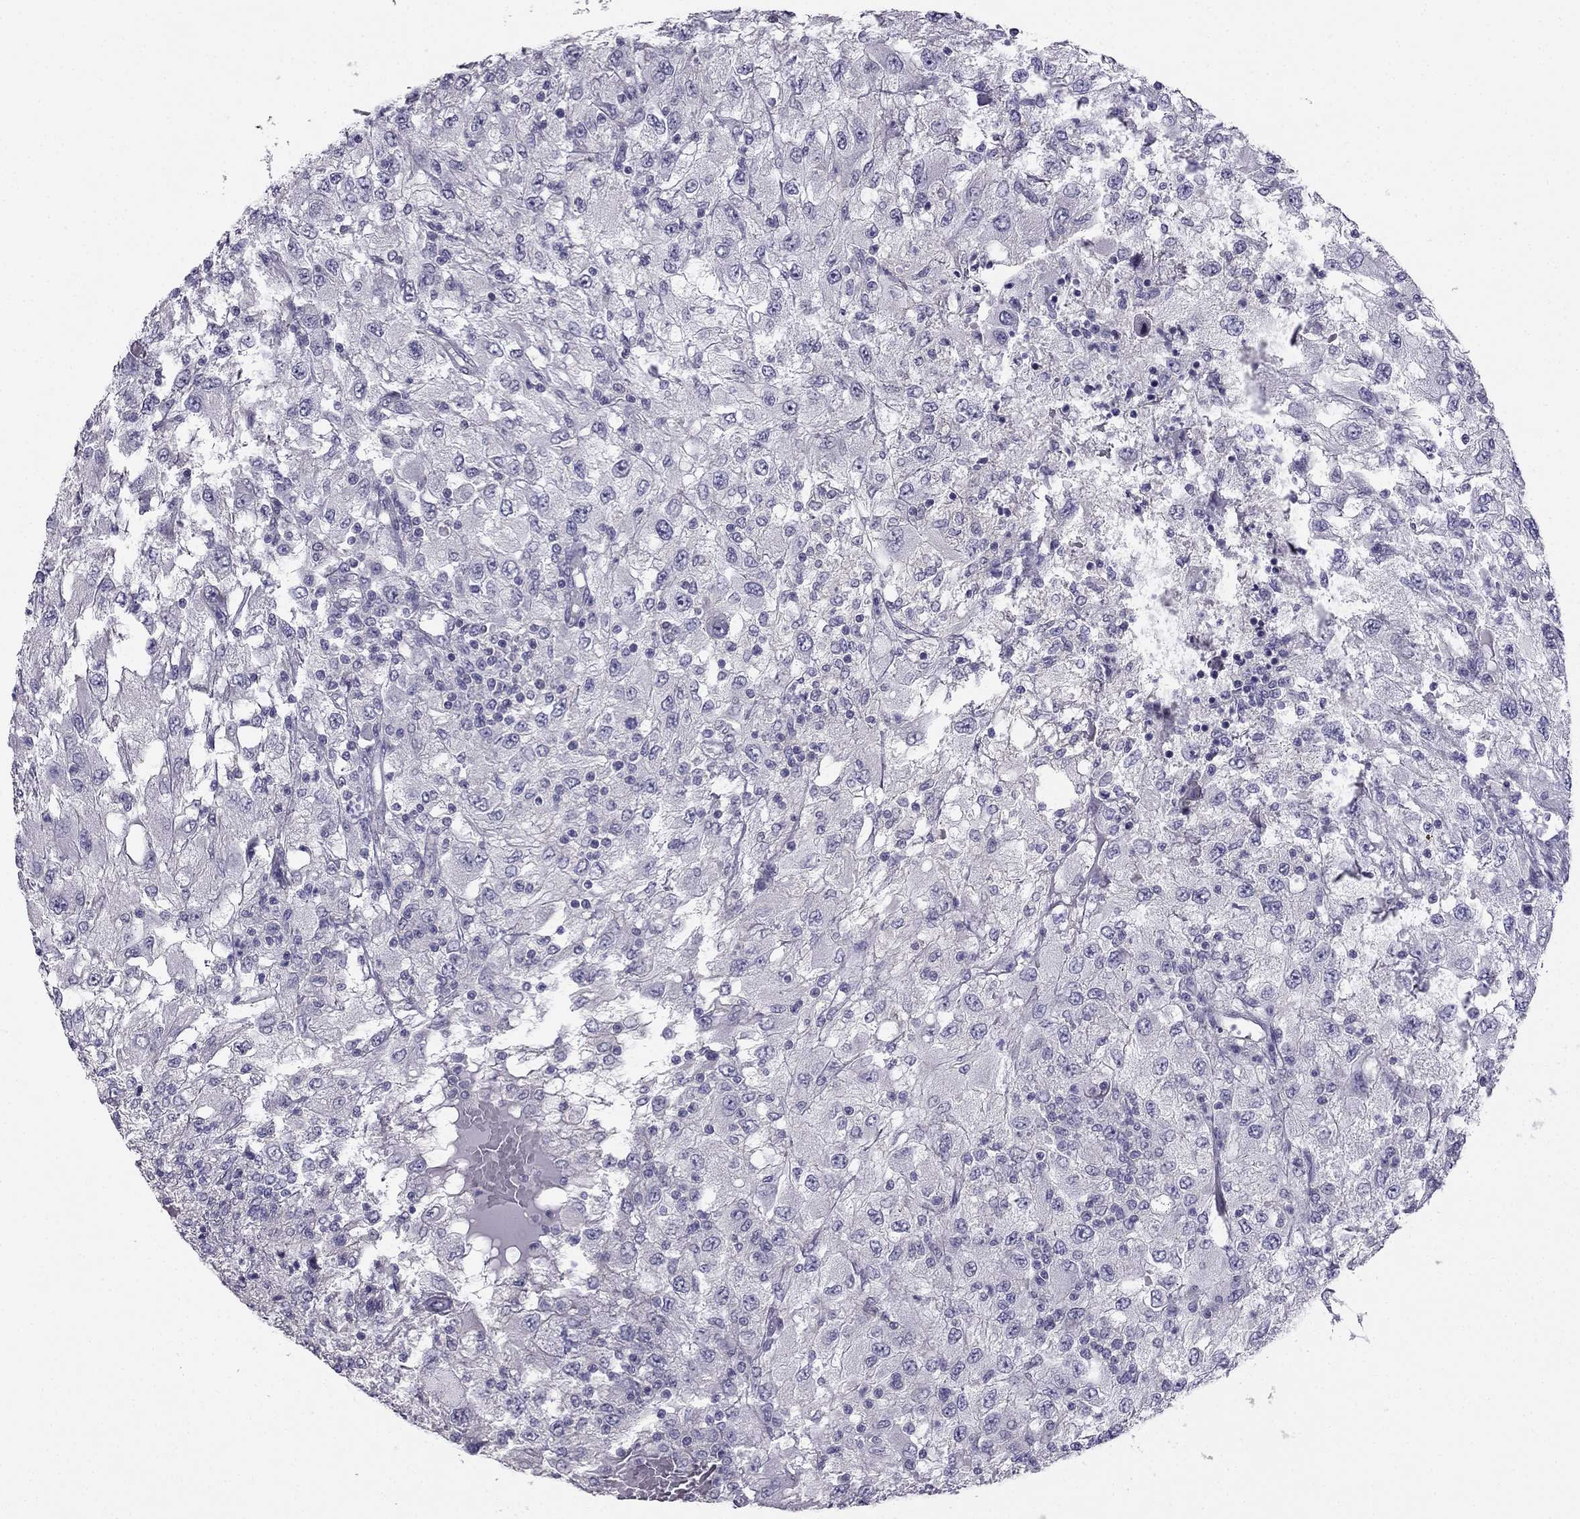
{"staining": {"intensity": "negative", "quantity": "none", "location": "none"}, "tissue": "renal cancer", "cell_type": "Tumor cells", "image_type": "cancer", "snomed": [{"axis": "morphology", "description": "Adenocarcinoma, NOS"}, {"axis": "topography", "description": "Kidney"}], "caption": "Immunohistochemistry (IHC) of human adenocarcinoma (renal) demonstrates no staining in tumor cells.", "gene": "HSFX1", "patient": {"sex": "female", "age": 67}}